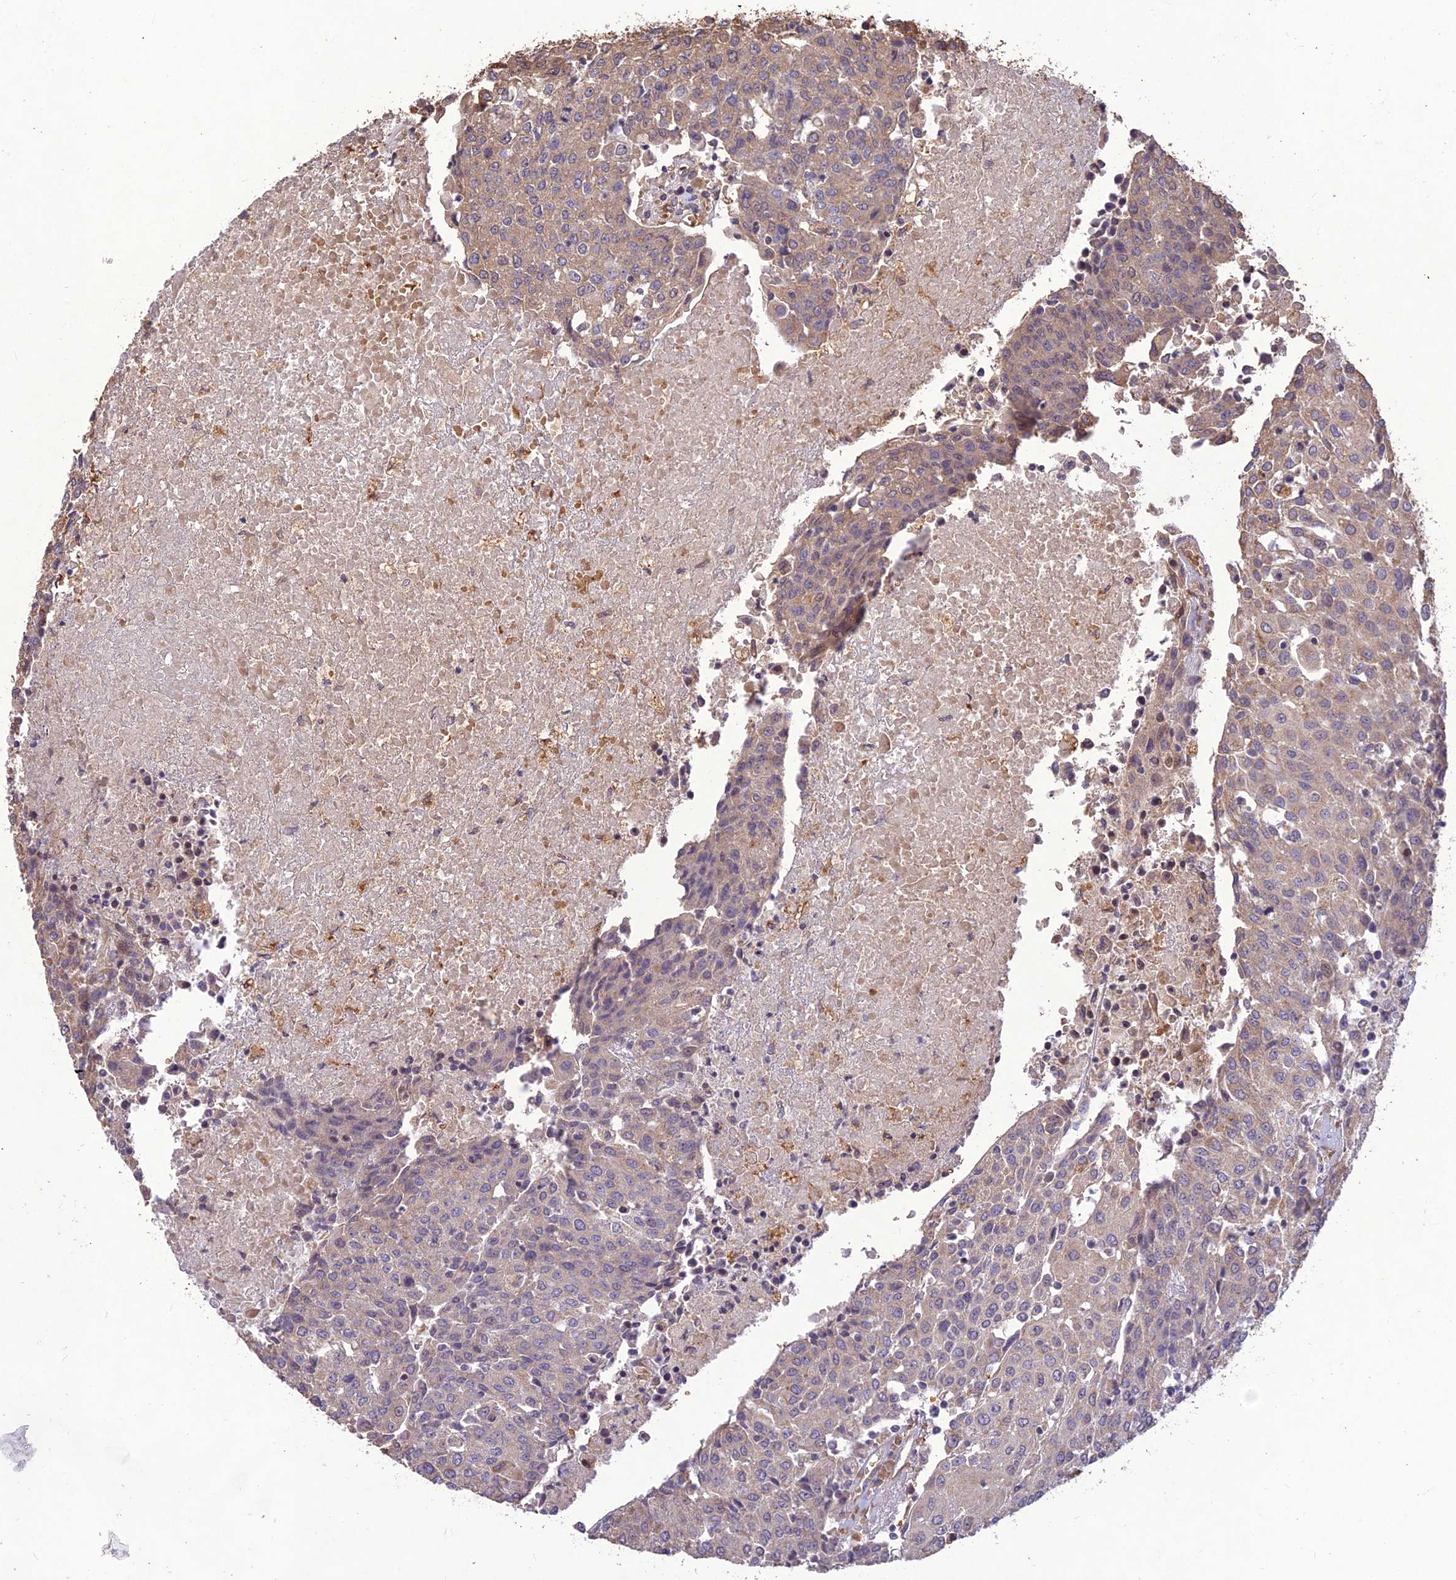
{"staining": {"intensity": "weak", "quantity": "<25%", "location": "cytoplasmic/membranous"}, "tissue": "urothelial cancer", "cell_type": "Tumor cells", "image_type": "cancer", "snomed": [{"axis": "morphology", "description": "Urothelial carcinoma, High grade"}, {"axis": "topography", "description": "Urinary bladder"}], "caption": "Tumor cells show no significant staining in high-grade urothelial carcinoma.", "gene": "PPP1R11", "patient": {"sex": "female", "age": 85}}